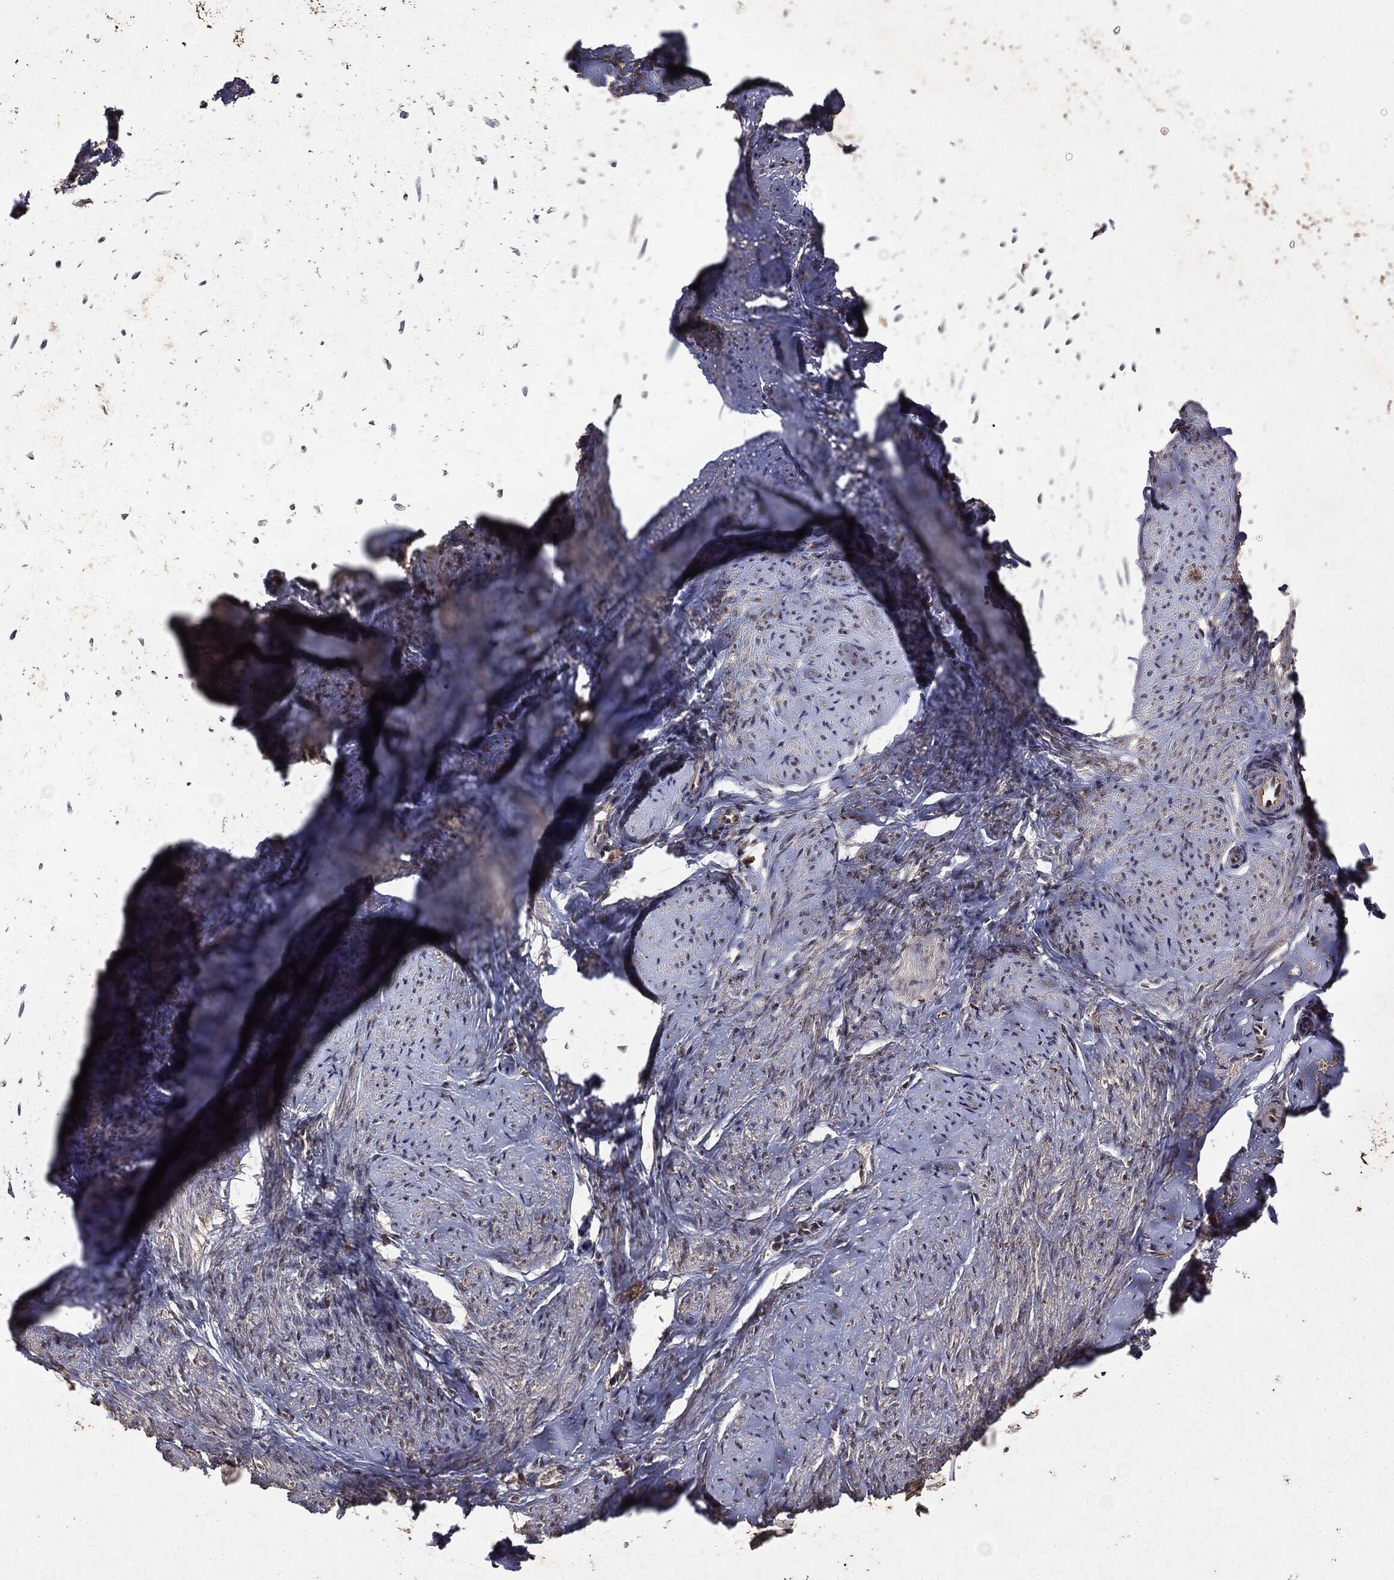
{"staining": {"intensity": "negative", "quantity": "none", "location": "none"}, "tissue": "smooth muscle", "cell_type": "Smooth muscle cells", "image_type": "normal", "snomed": [{"axis": "morphology", "description": "Normal tissue, NOS"}, {"axis": "topography", "description": "Smooth muscle"}], "caption": "Immunohistochemical staining of benign smooth muscle shows no significant positivity in smooth muscle cells.", "gene": "MTOR", "patient": {"sex": "female", "age": 48}}